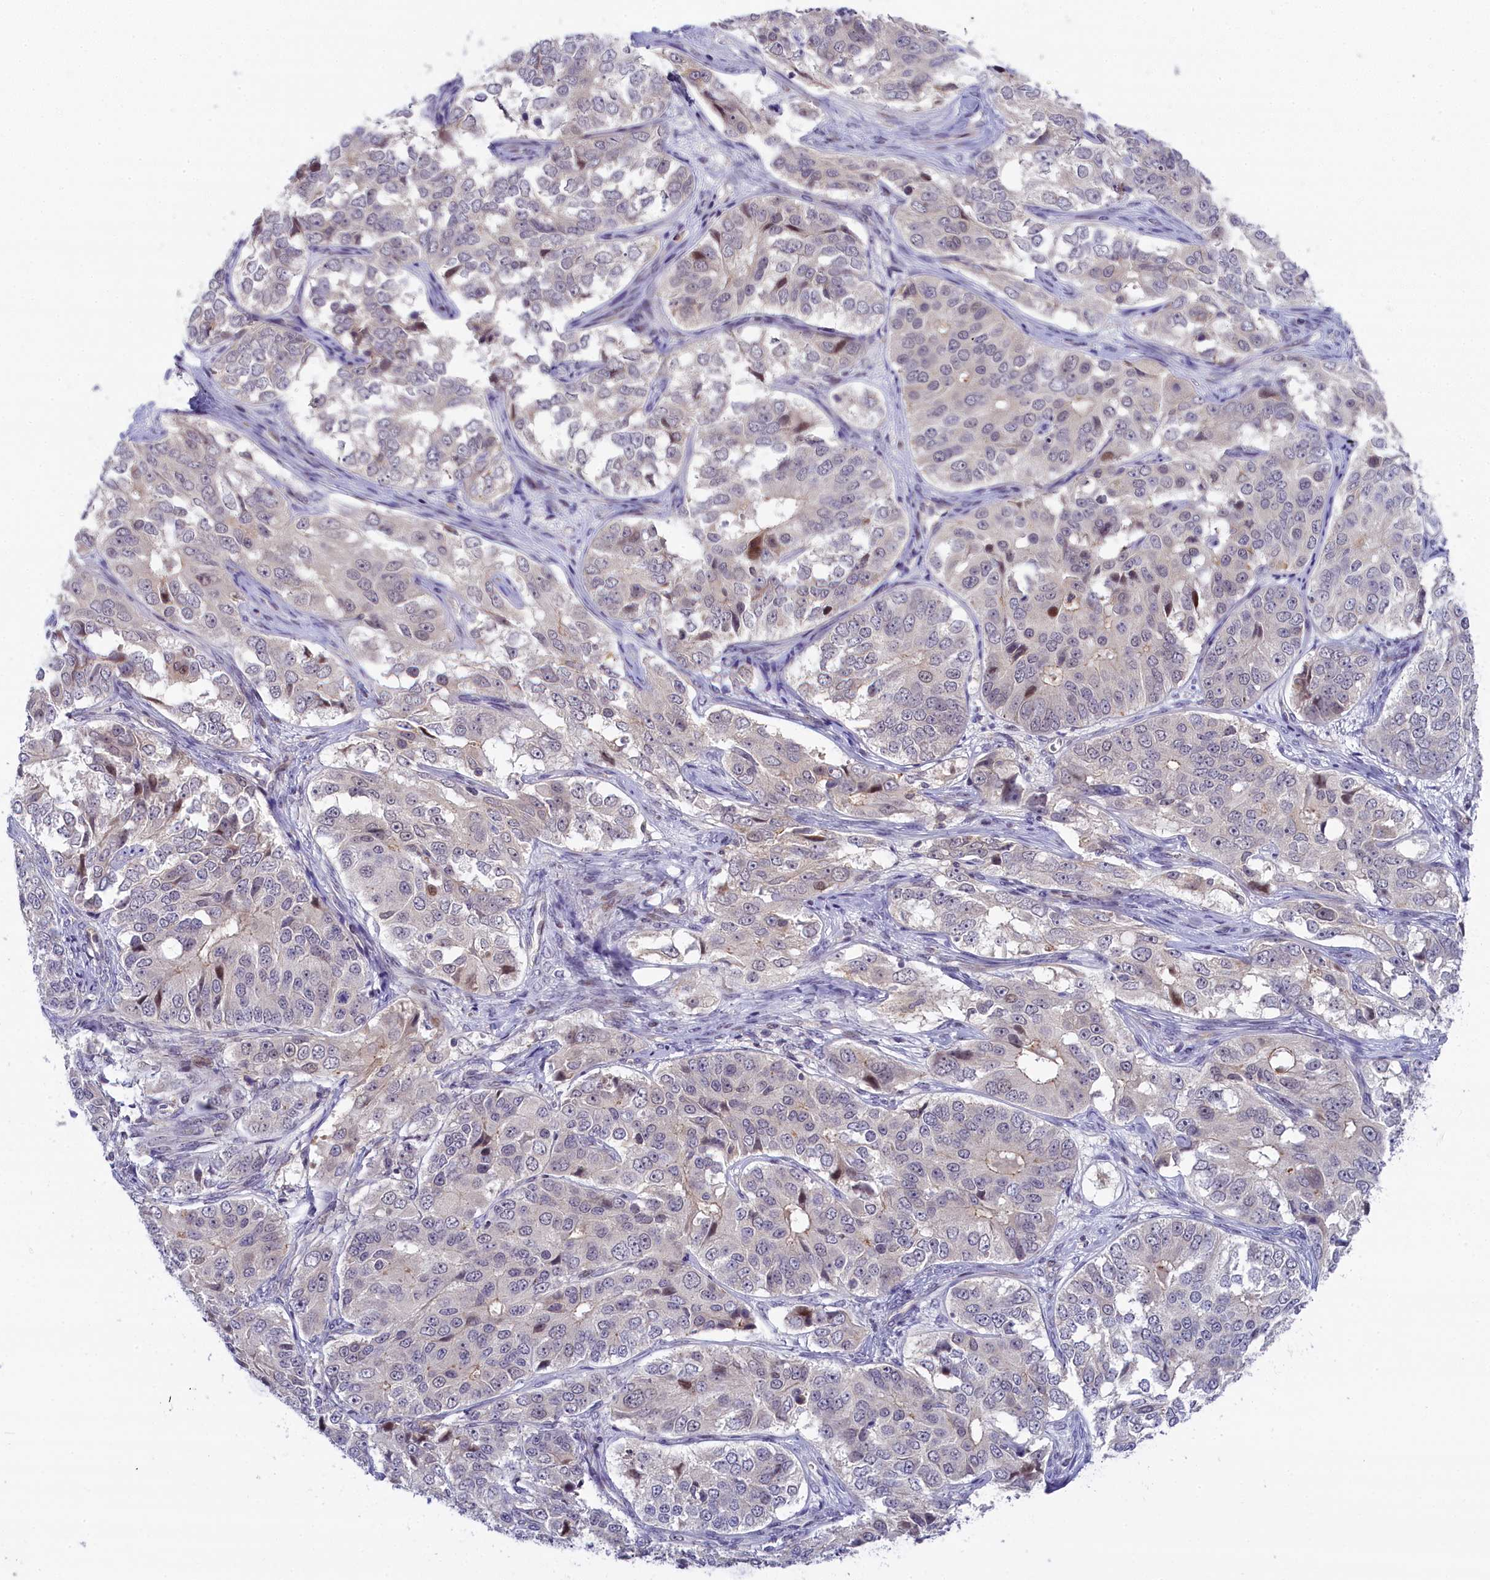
{"staining": {"intensity": "negative", "quantity": "none", "location": "none"}, "tissue": "ovarian cancer", "cell_type": "Tumor cells", "image_type": "cancer", "snomed": [{"axis": "morphology", "description": "Carcinoma, endometroid"}, {"axis": "topography", "description": "Ovary"}], "caption": "Protein analysis of endometroid carcinoma (ovarian) exhibits no significant expression in tumor cells.", "gene": "CCL23", "patient": {"sex": "female", "age": 51}}